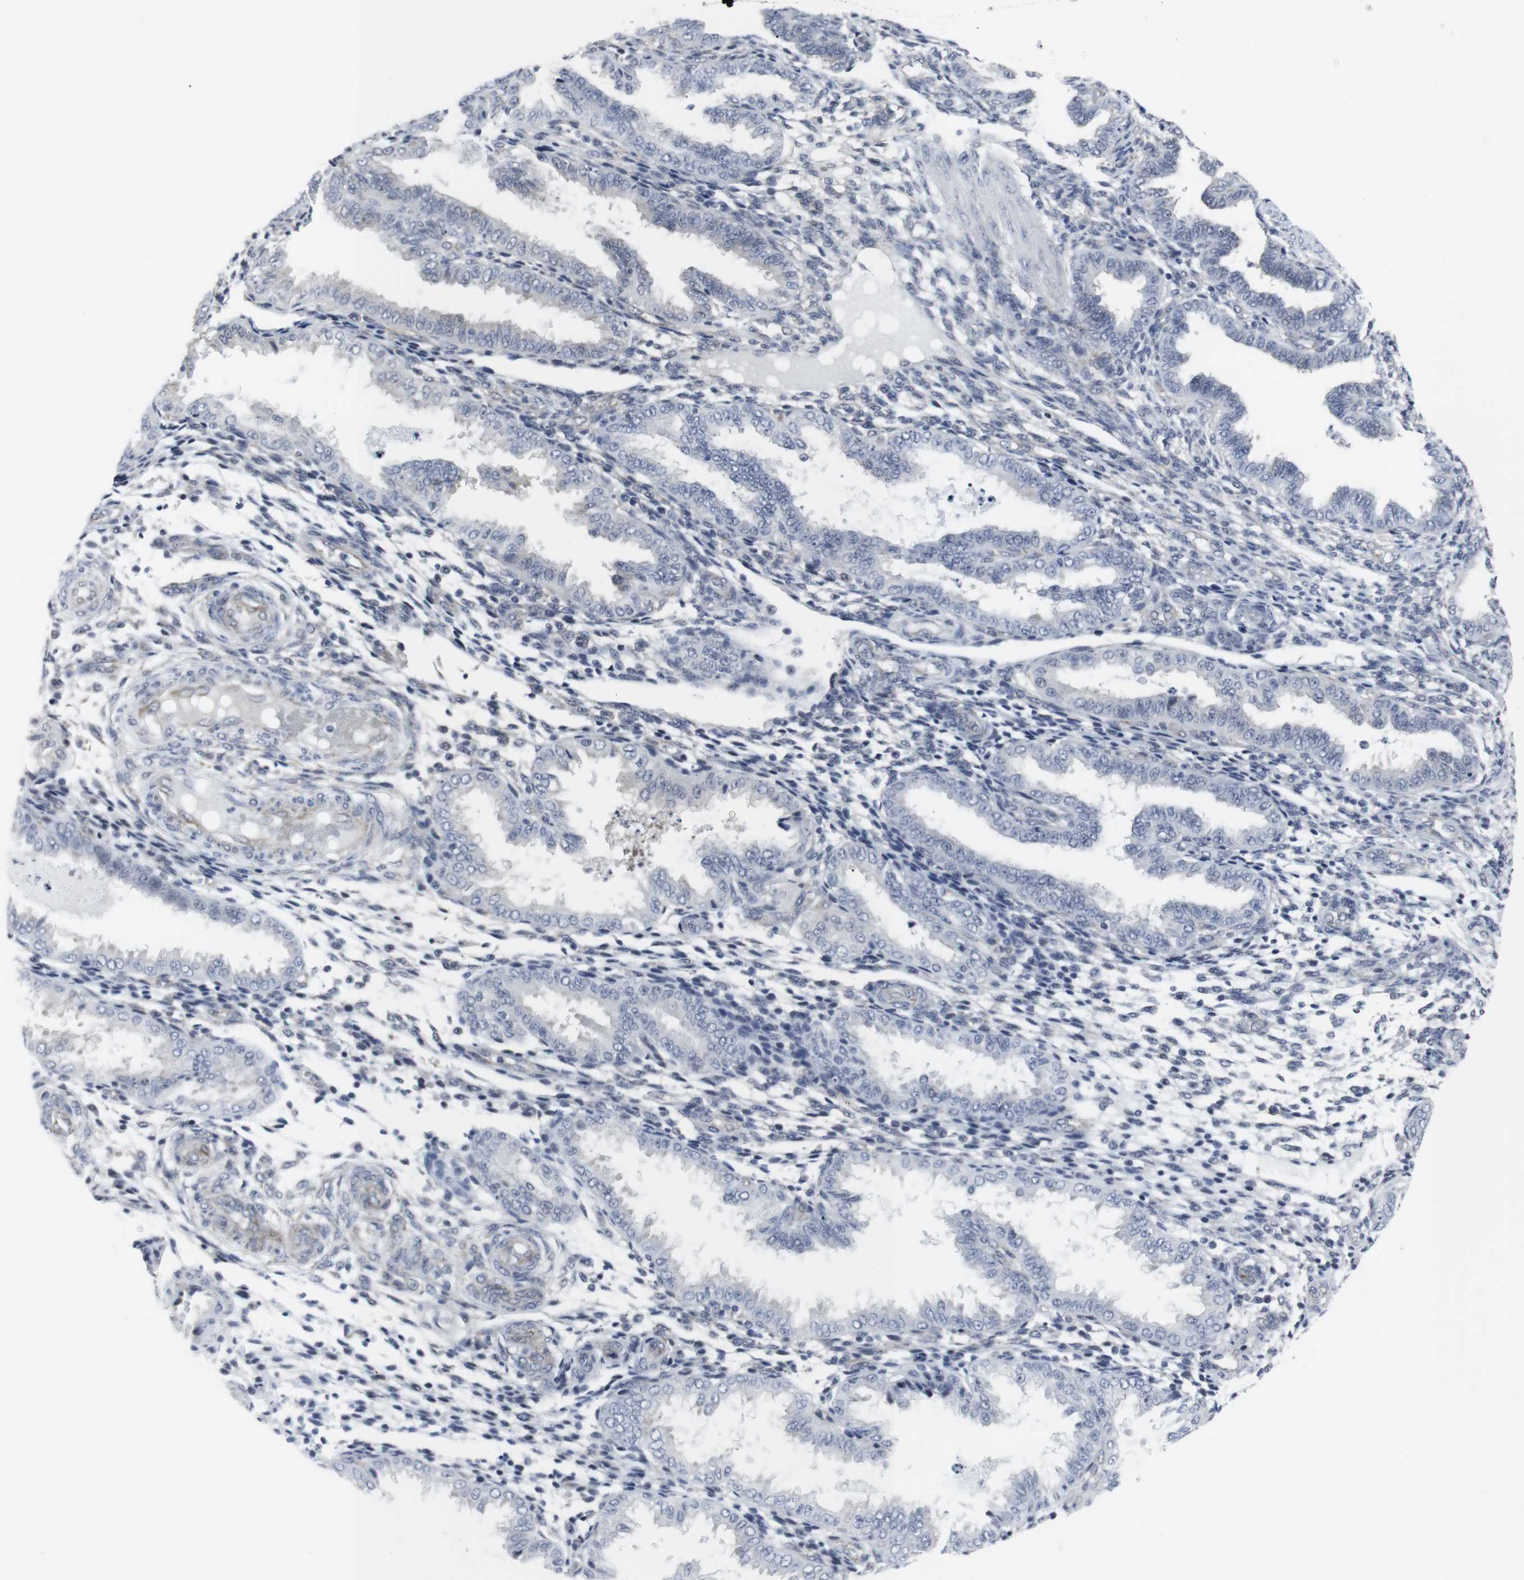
{"staining": {"intensity": "negative", "quantity": "none", "location": "none"}, "tissue": "endometrium", "cell_type": "Cells in endometrial stroma", "image_type": "normal", "snomed": [{"axis": "morphology", "description": "Normal tissue, NOS"}, {"axis": "topography", "description": "Endometrium"}], "caption": "This is a micrograph of IHC staining of benign endometrium, which shows no expression in cells in endometrial stroma.", "gene": "GEMIN2", "patient": {"sex": "female", "age": 33}}